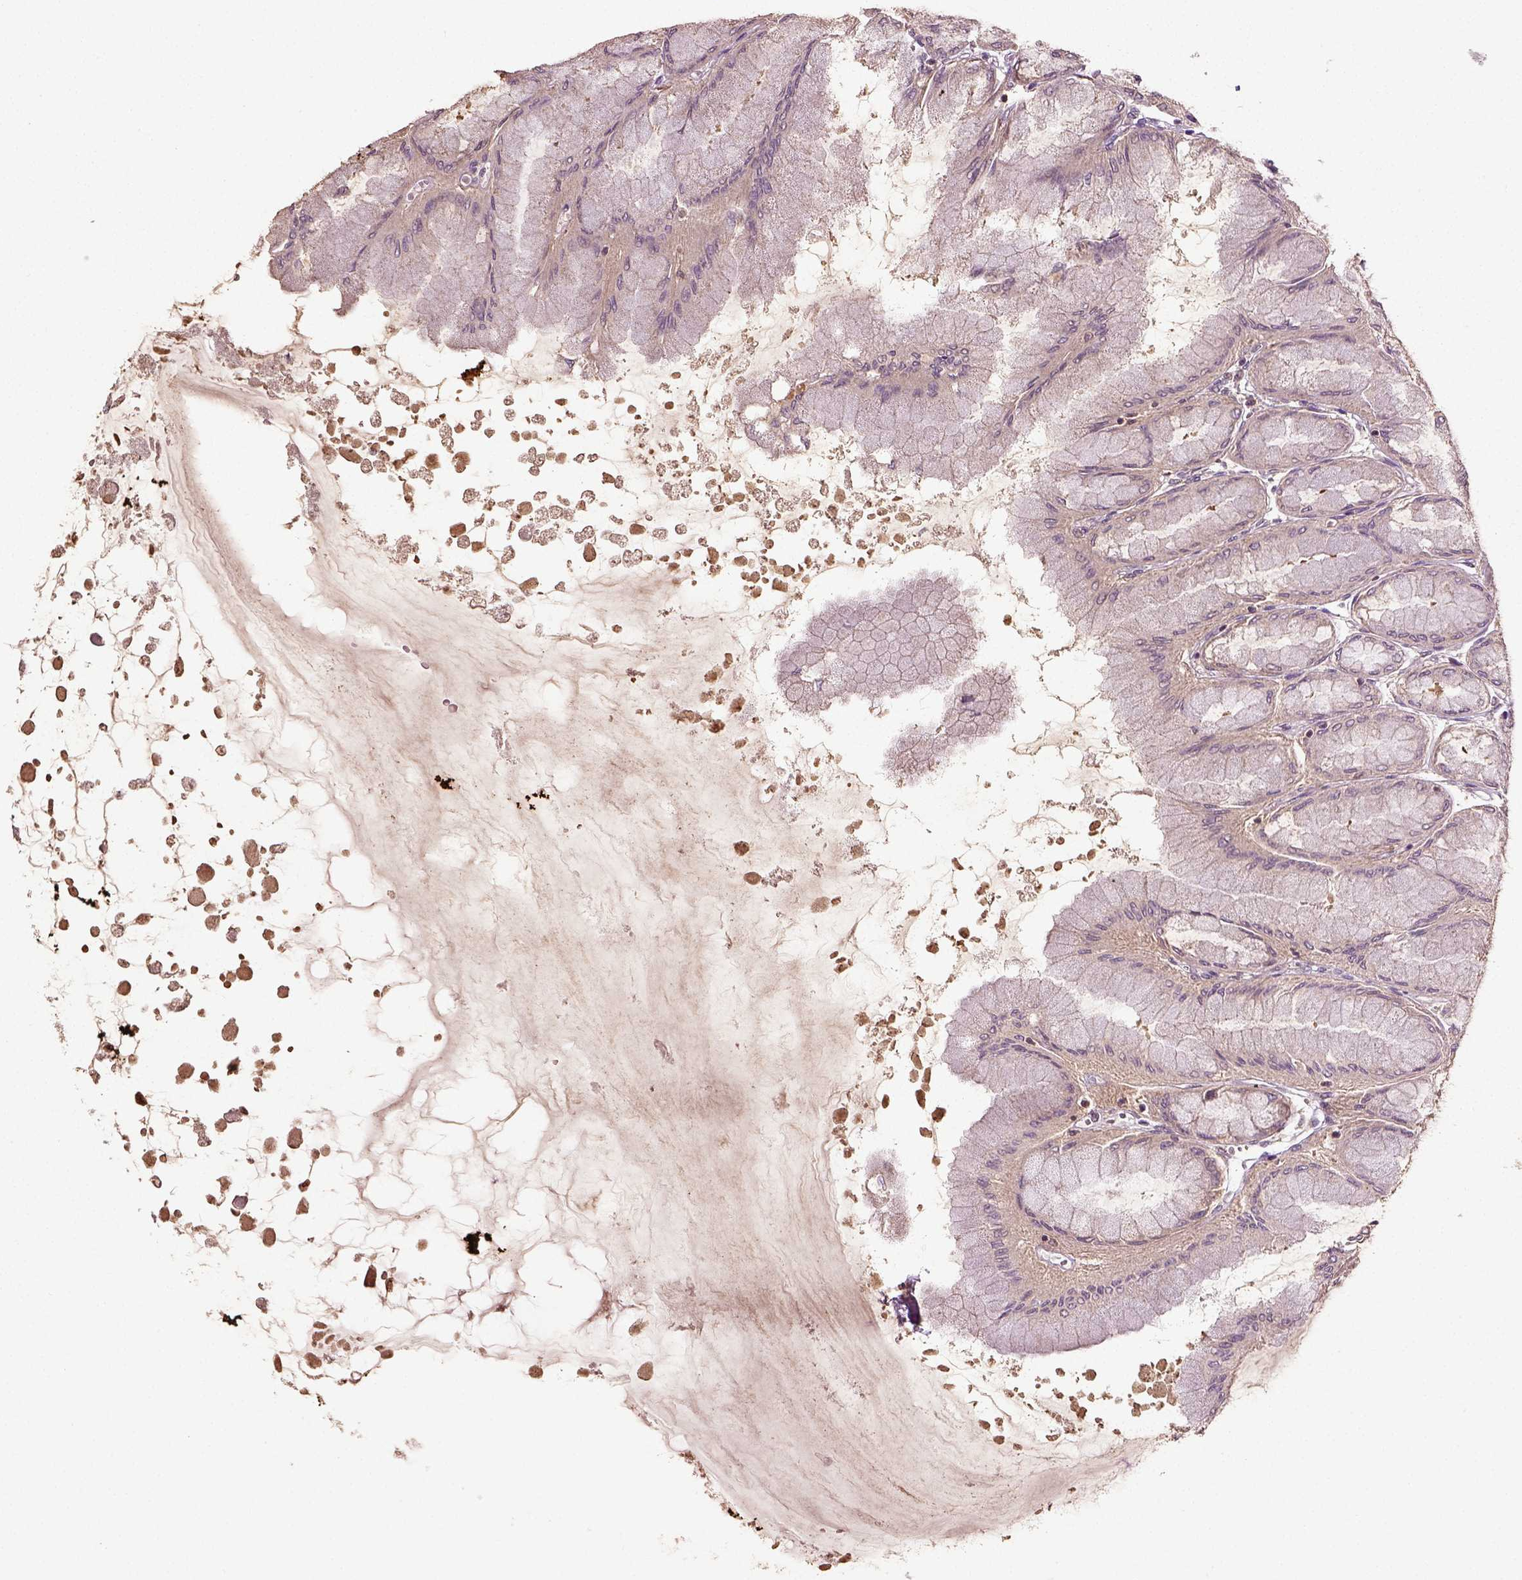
{"staining": {"intensity": "moderate", "quantity": "25%-75%", "location": "cytoplasmic/membranous"}, "tissue": "stomach", "cell_type": "Glandular cells", "image_type": "normal", "snomed": [{"axis": "morphology", "description": "Normal tissue, NOS"}, {"axis": "topography", "description": "Stomach, upper"}], "caption": "Moderate cytoplasmic/membranous positivity is seen in about 25%-75% of glandular cells in unremarkable stomach.", "gene": "ERV3", "patient": {"sex": "male", "age": 60}}